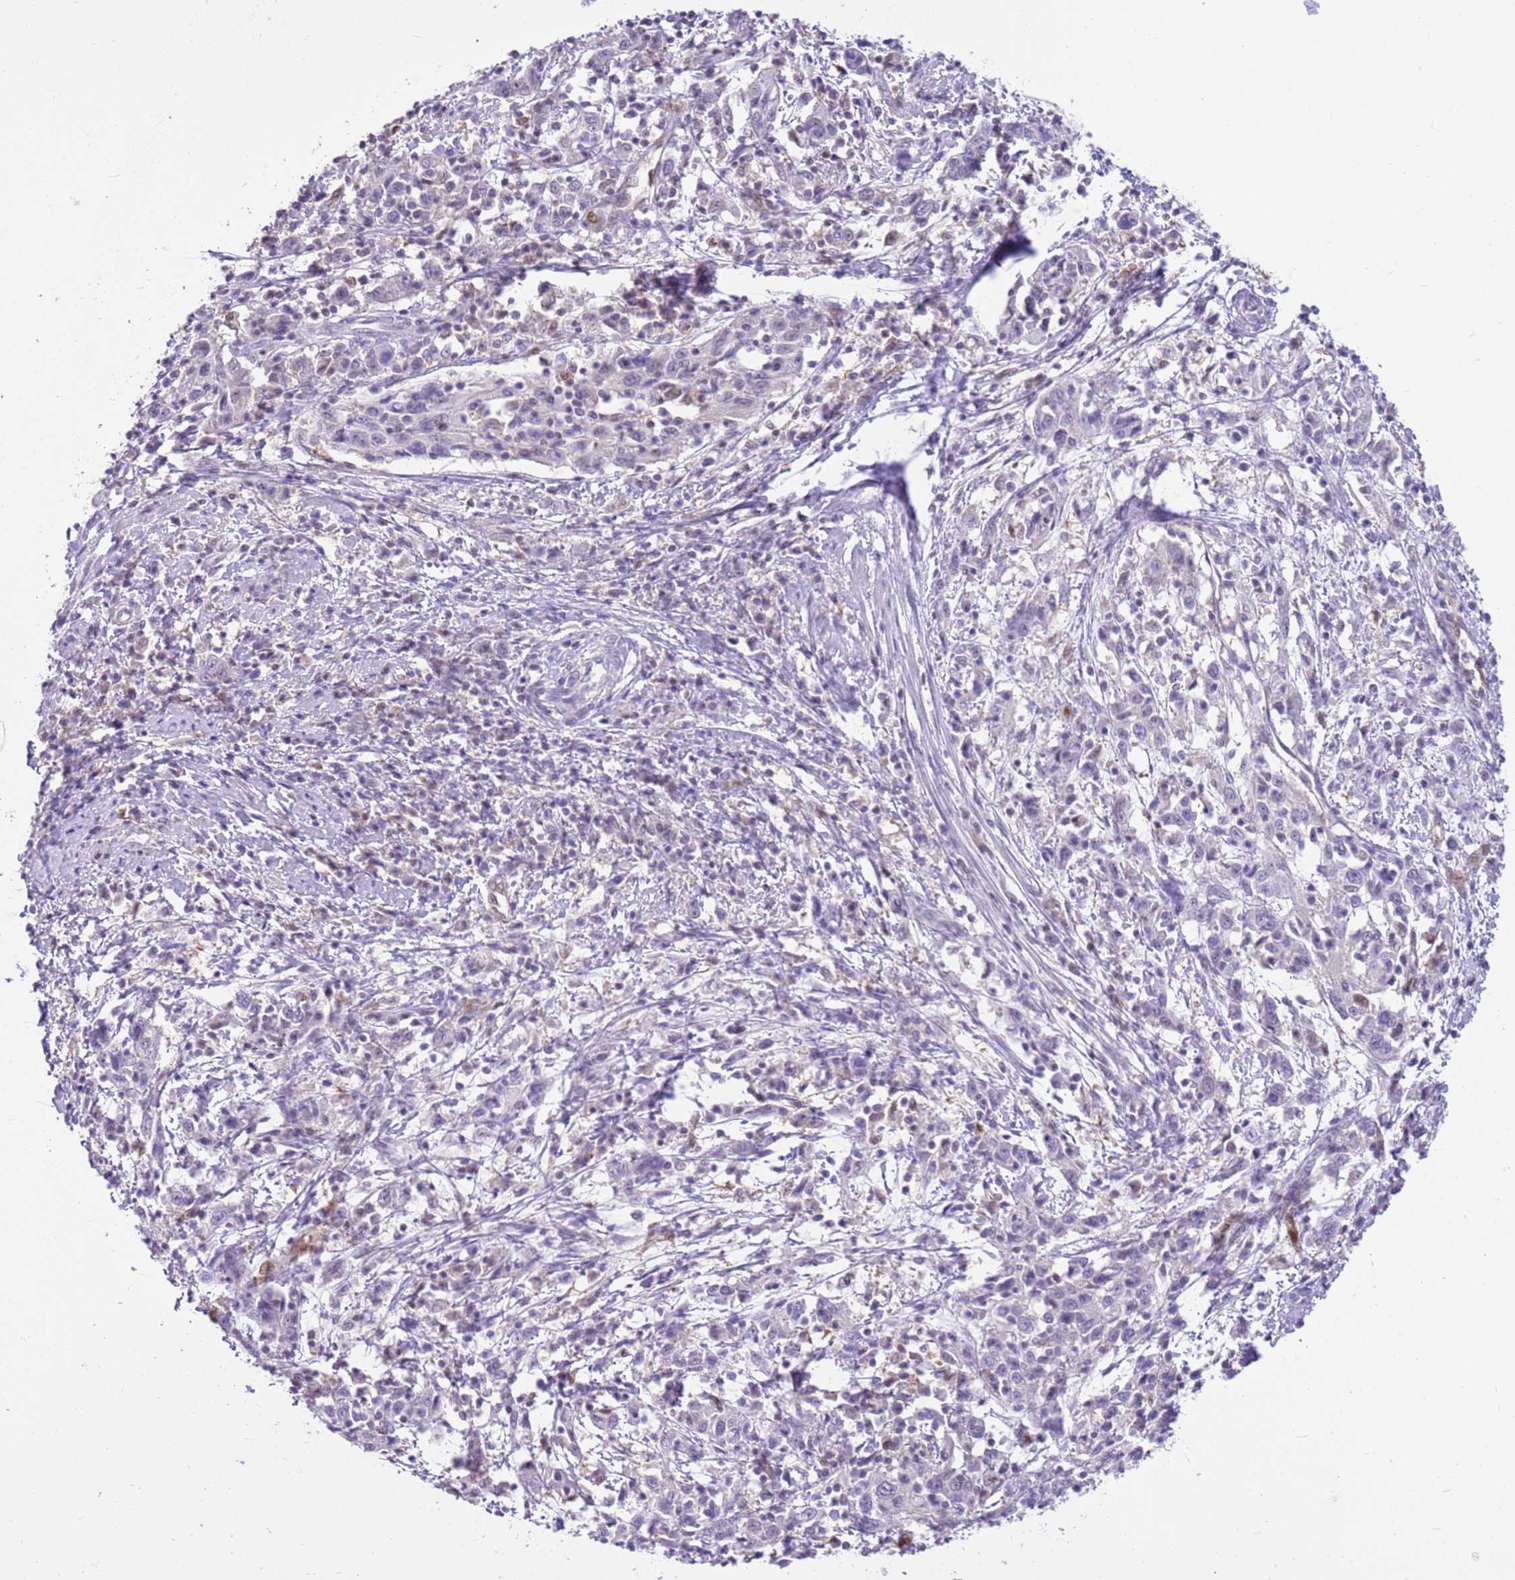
{"staining": {"intensity": "negative", "quantity": "none", "location": "none"}, "tissue": "cervical cancer", "cell_type": "Tumor cells", "image_type": "cancer", "snomed": [{"axis": "morphology", "description": "Squamous cell carcinoma, NOS"}, {"axis": "topography", "description": "Cervix"}], "caption": "This is an immunohistochemistry (IHC) micrograph of human cervical cancer. There is no staining in tumor cells.", "gene": "DDI2", "patient": {"sex": "female", "age": 46}}